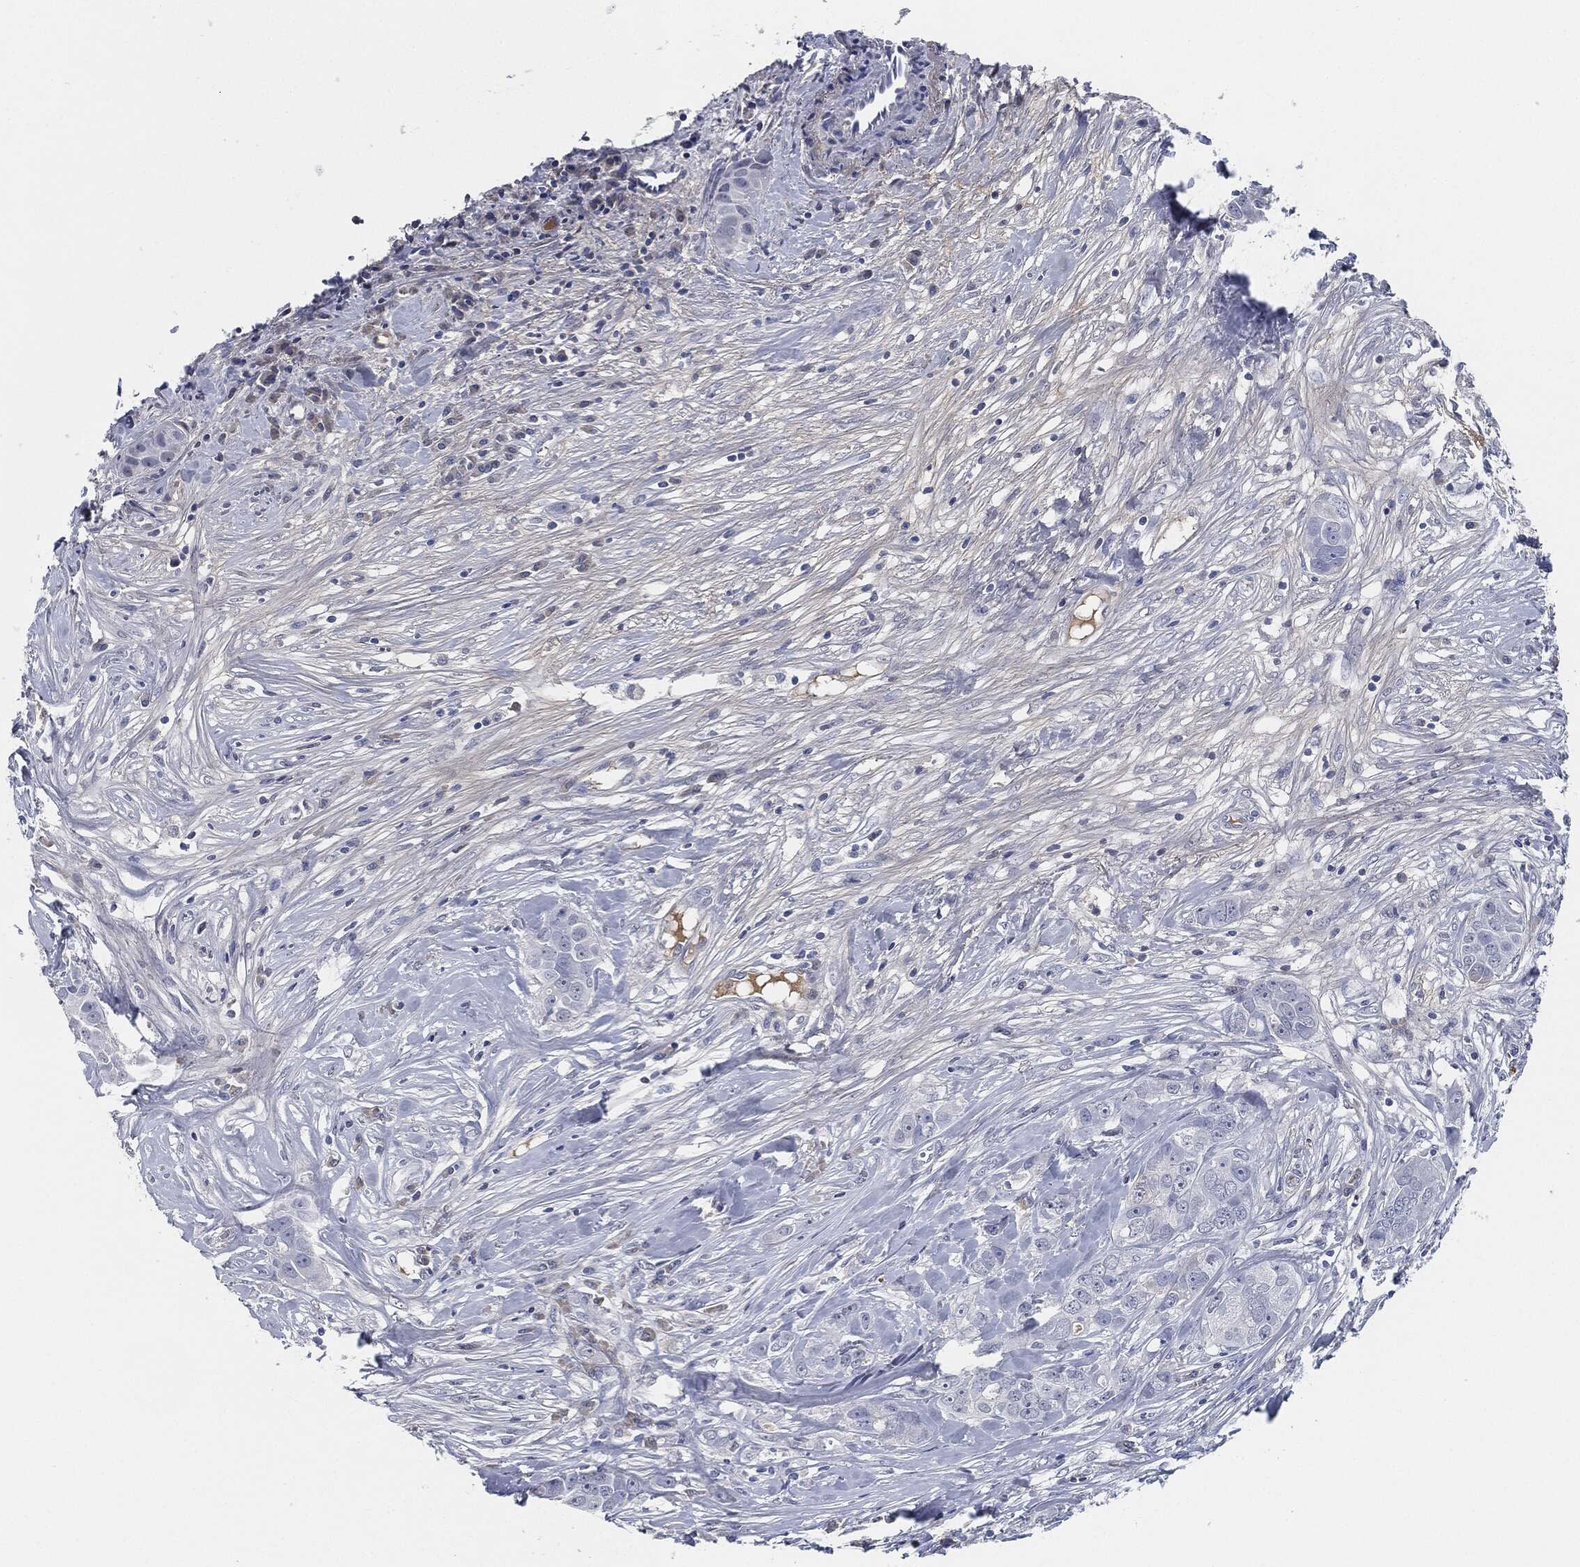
{"staining": {"intensity": "negative", "quantity": "none", "location": "none"}, "tissue": "breast cancer", "cell_type": "Tumor cells", "image_type": "cancer", "snomed": [{"axis": "morphology", "description": "Duct carcinoma"}, {"axis": "topography", "description": "Breast"}], "caption": "High magnification brightfield microscopy of breast cancer (invasive ductal carcinoma) stained with DAB (3,3'-diaminobenzidine) (brown) and counterstained with hematoxylin (blue): tumor cells show no significant staining.", "gene": "SIGLEC7", "patient": {"sex": "female", "age": 43}}